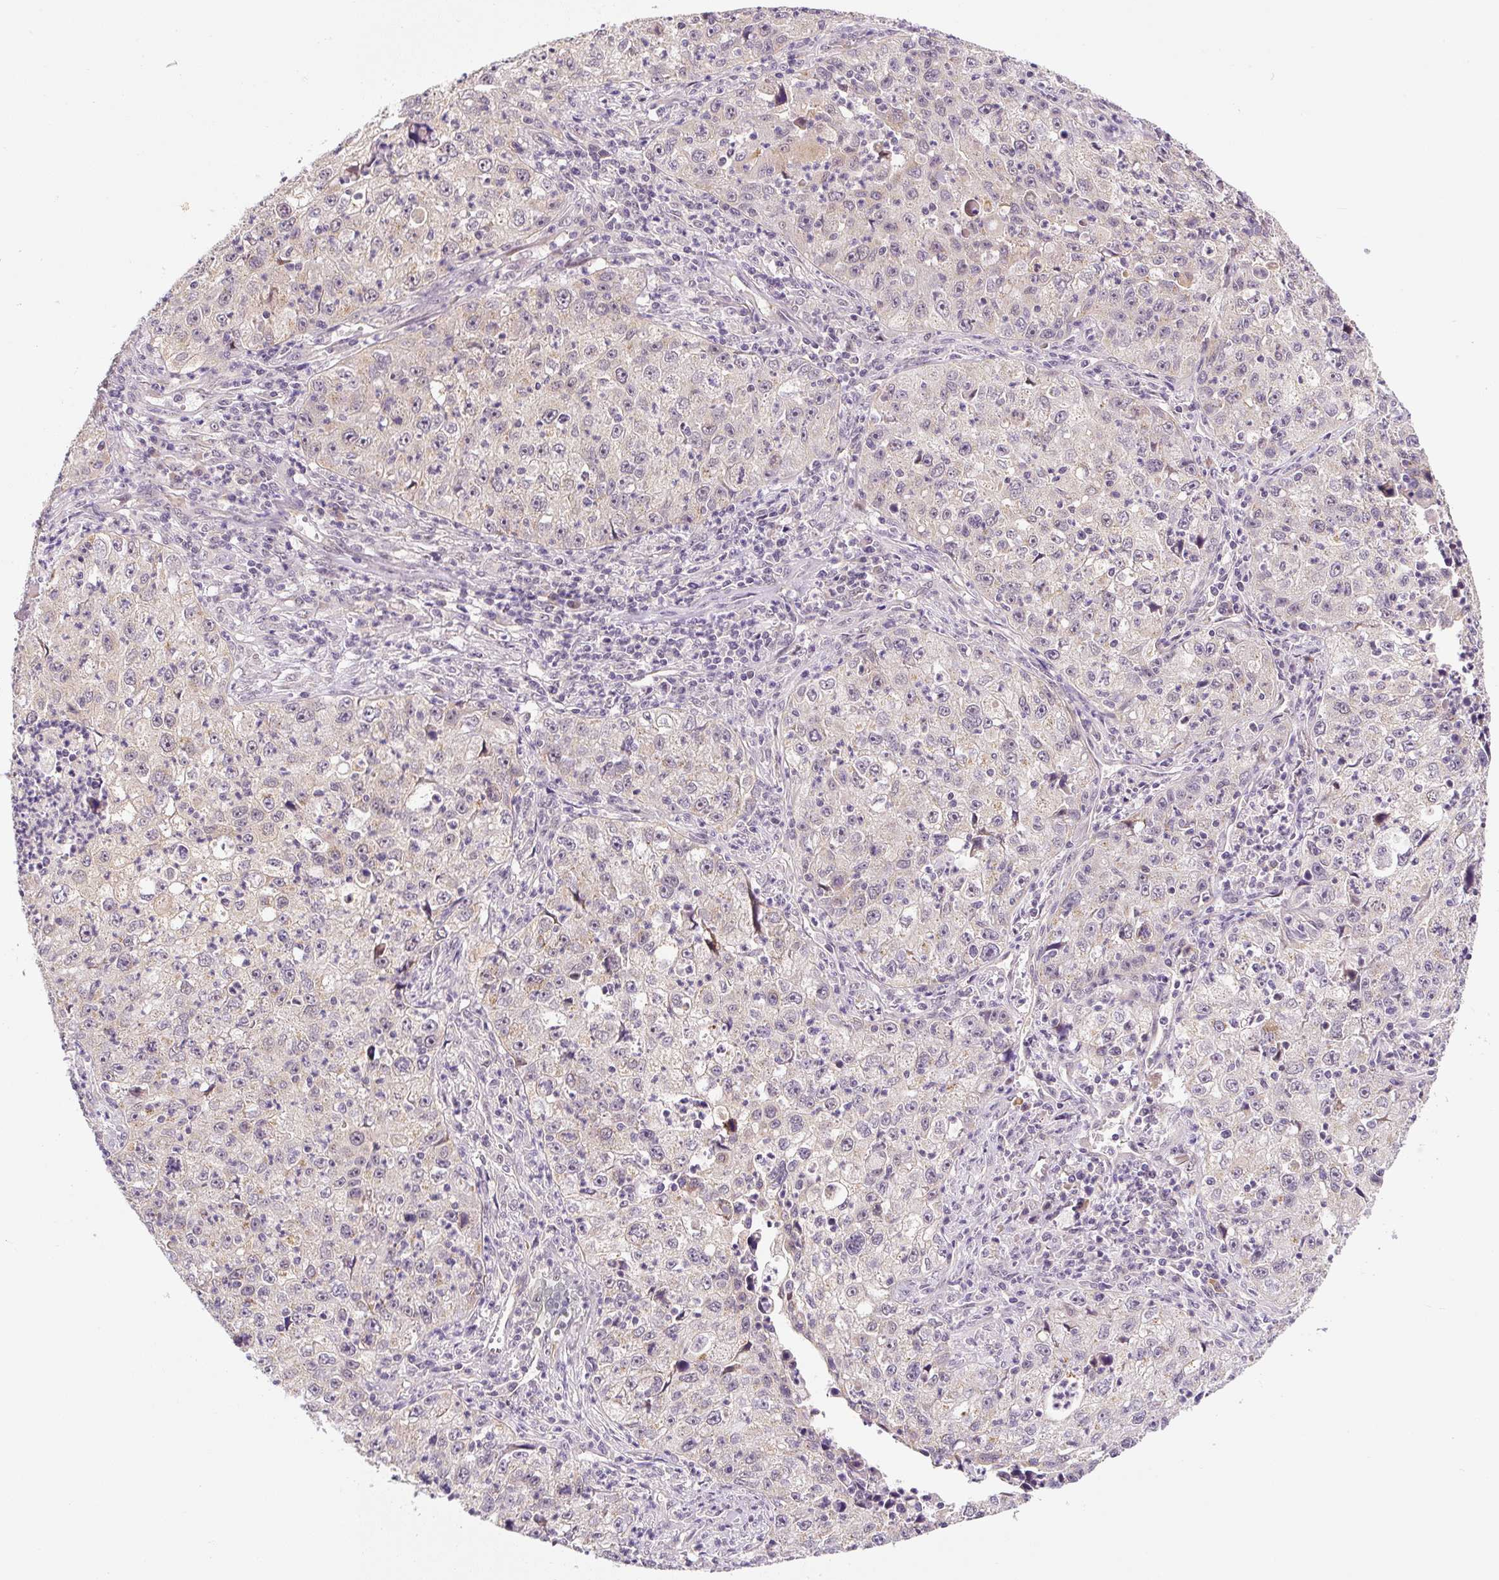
{"staining": {"intensity": "weak", "quantity": "<25%", "location": "cytoplasmic/membranous"}, "tissue": "lung cancer", "cell_type": "Tumor cells", "image_type": "cancer", "snomed": [{"axis": "morphology", "description": "Squamous cell carcinoma, NOS"}, {"axis": "topography", "description": "Lung"}], "caption": "IHC image of neoplastic tissue: human squamous cell carcinoma (lung) stained with DAB (3,3'-diaminobenzidine) shows no significant protein expression in tumor cells.", "gene": "PRKAA2", "patient": {"sex": "male", "age": 71}}